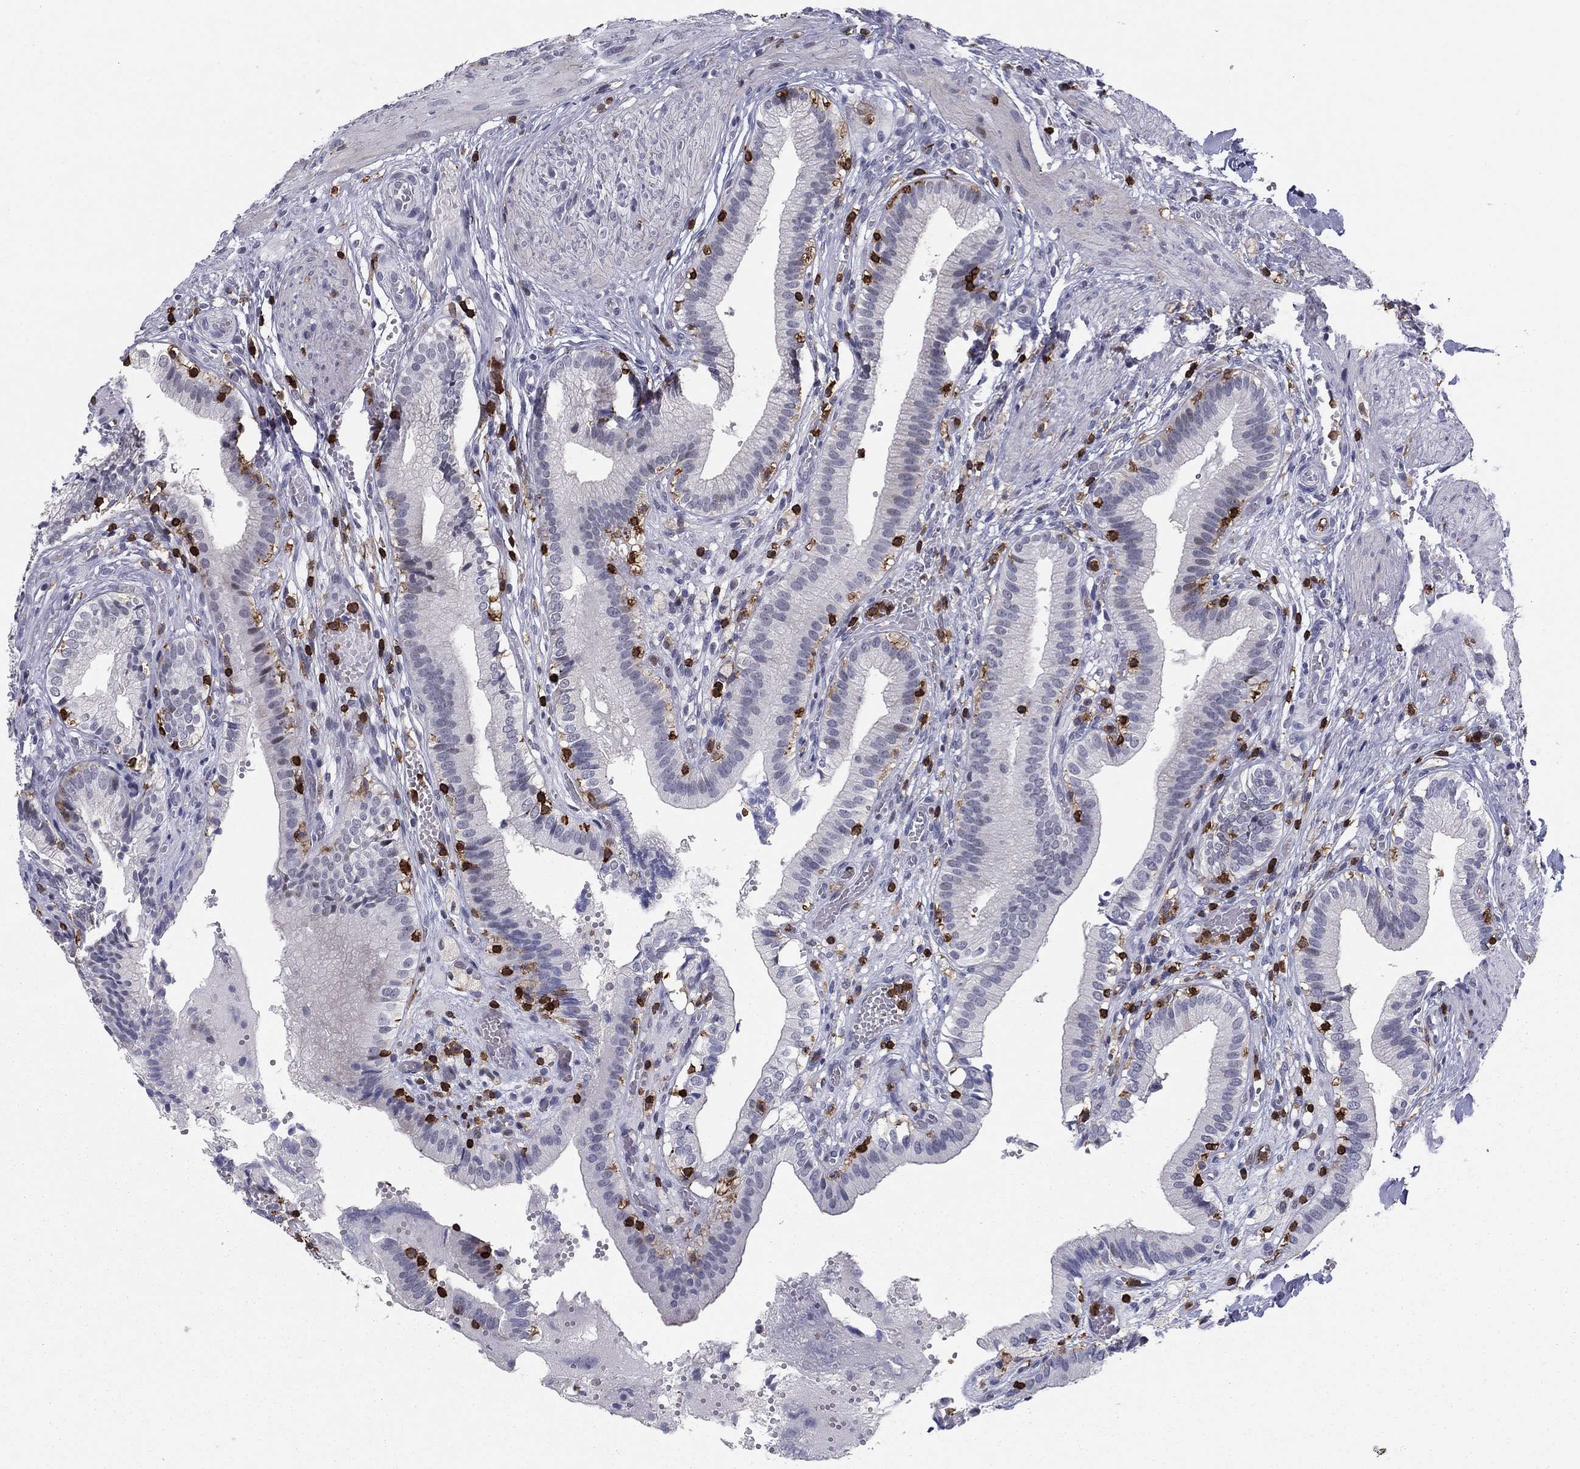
{"staining": {"intensity": "negative", "quantity": "none", "location": "none"}, "tissue": "gallbladder", "cell_type": "Glandular cells", "image_type": "normal", "snomed": [{"axis": "morphology", "description": "Normal tissue, NOS"}, {"axis": "topography", "description": "Gallbladder"}], "caption": "An IHC micrograph of benign gallbladder is shown. There is no staining in glandular cells of gallbladder.", "gene": "ARHGAP27", "patient": {"sex": "female", "age": 24}}